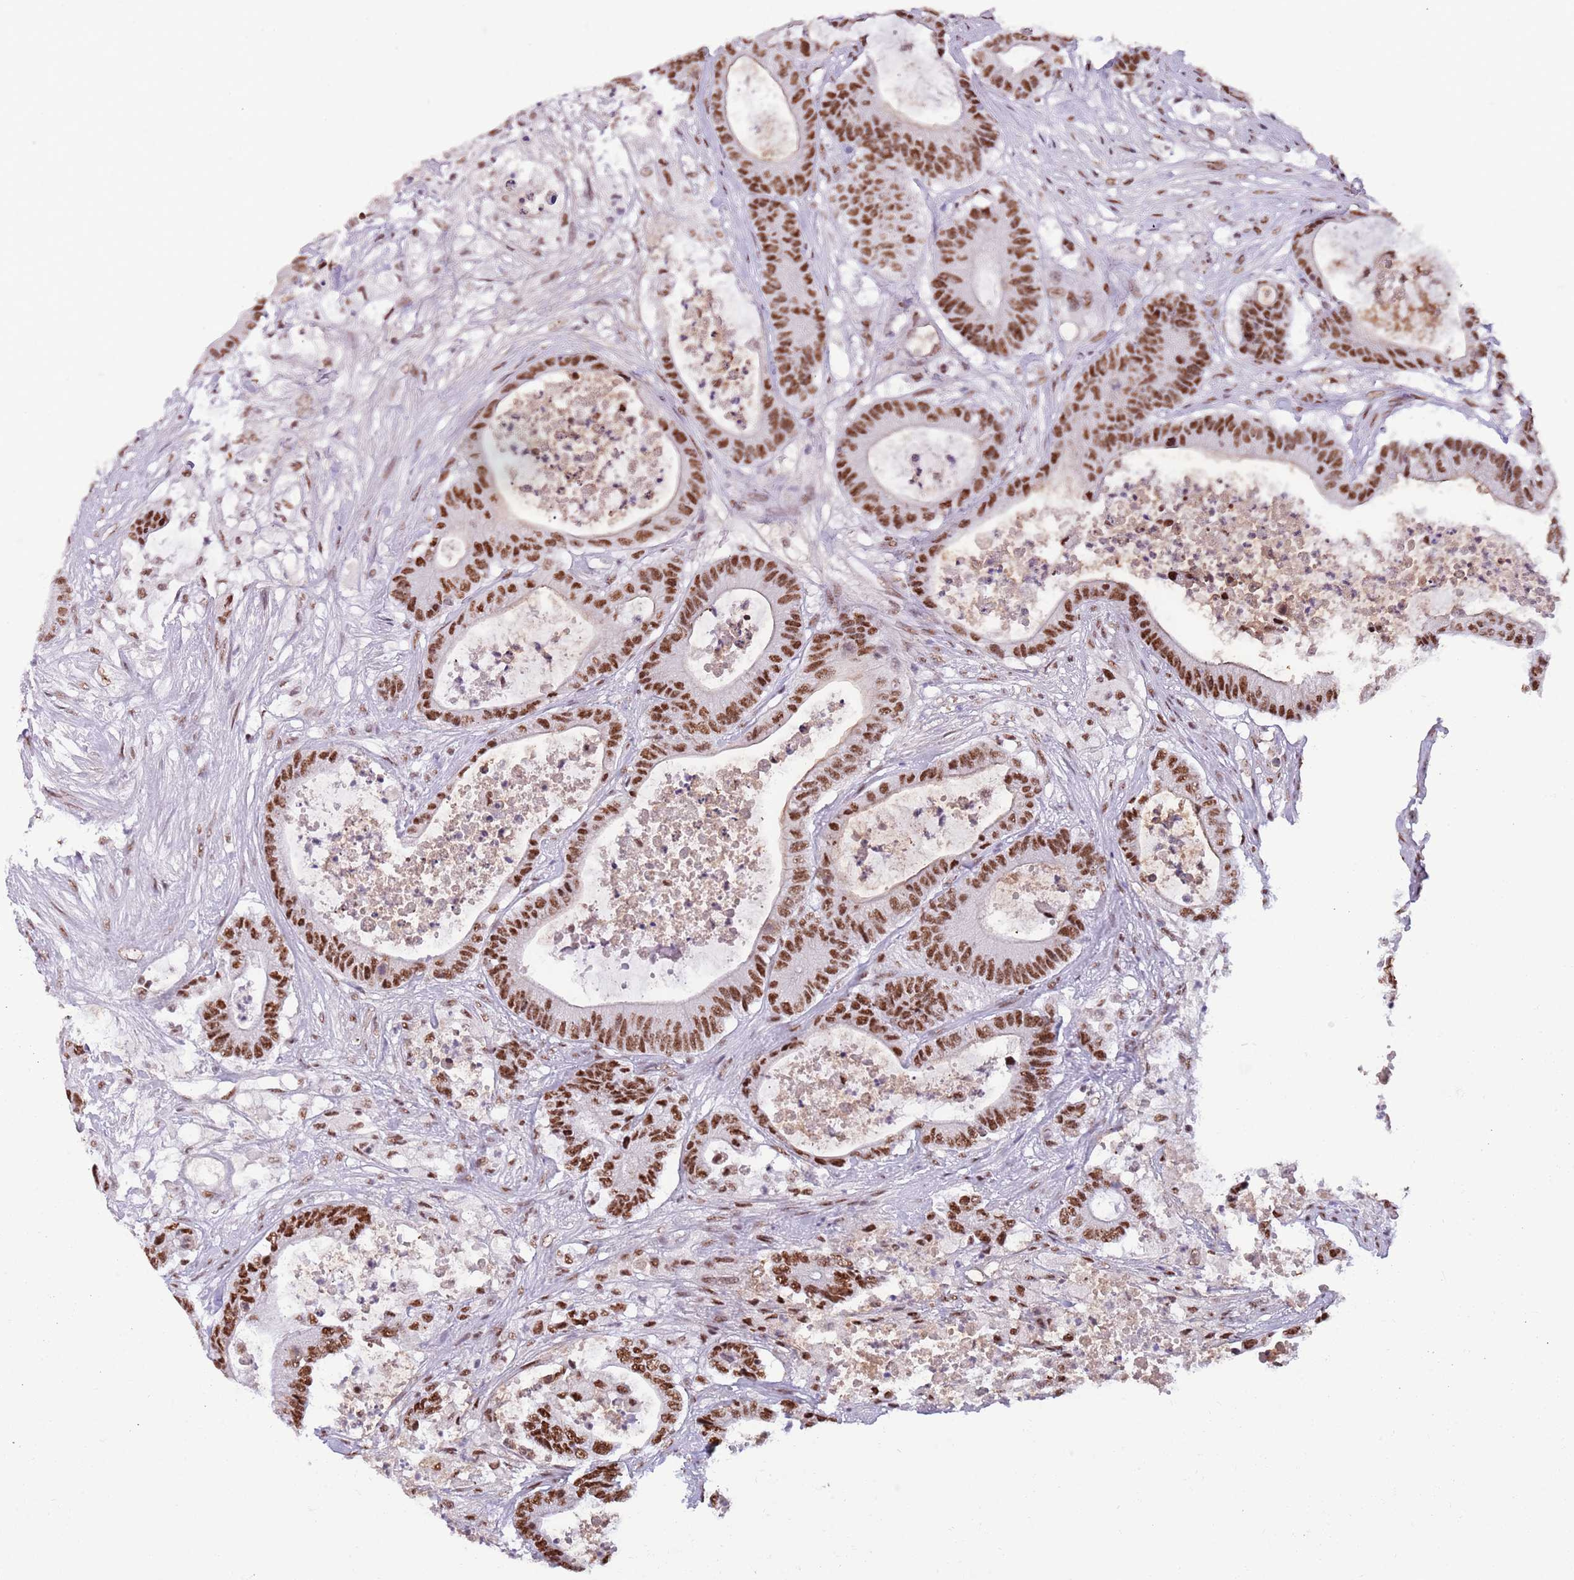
{"staining": {"intensity": "strong", "quantity": ">75%", "location": "nuclear"}, "tissue": "colorectal cancer", "cell_type": "Tumor cells", "image_type": "cancer", "snomed": [{"axis": "morphology", "description": "Adenocarcinoma, NOS"}, {"axis": "topography", "description": "Colon"}], "caption": "Adenocarcinoma (colorectal) was stained to show a protein in brown. There is high levels of strong nuclear staining in about >75% of tumor cells.", "gene": "SF3A2", "patient": {"sex": "female", "age": 84}}